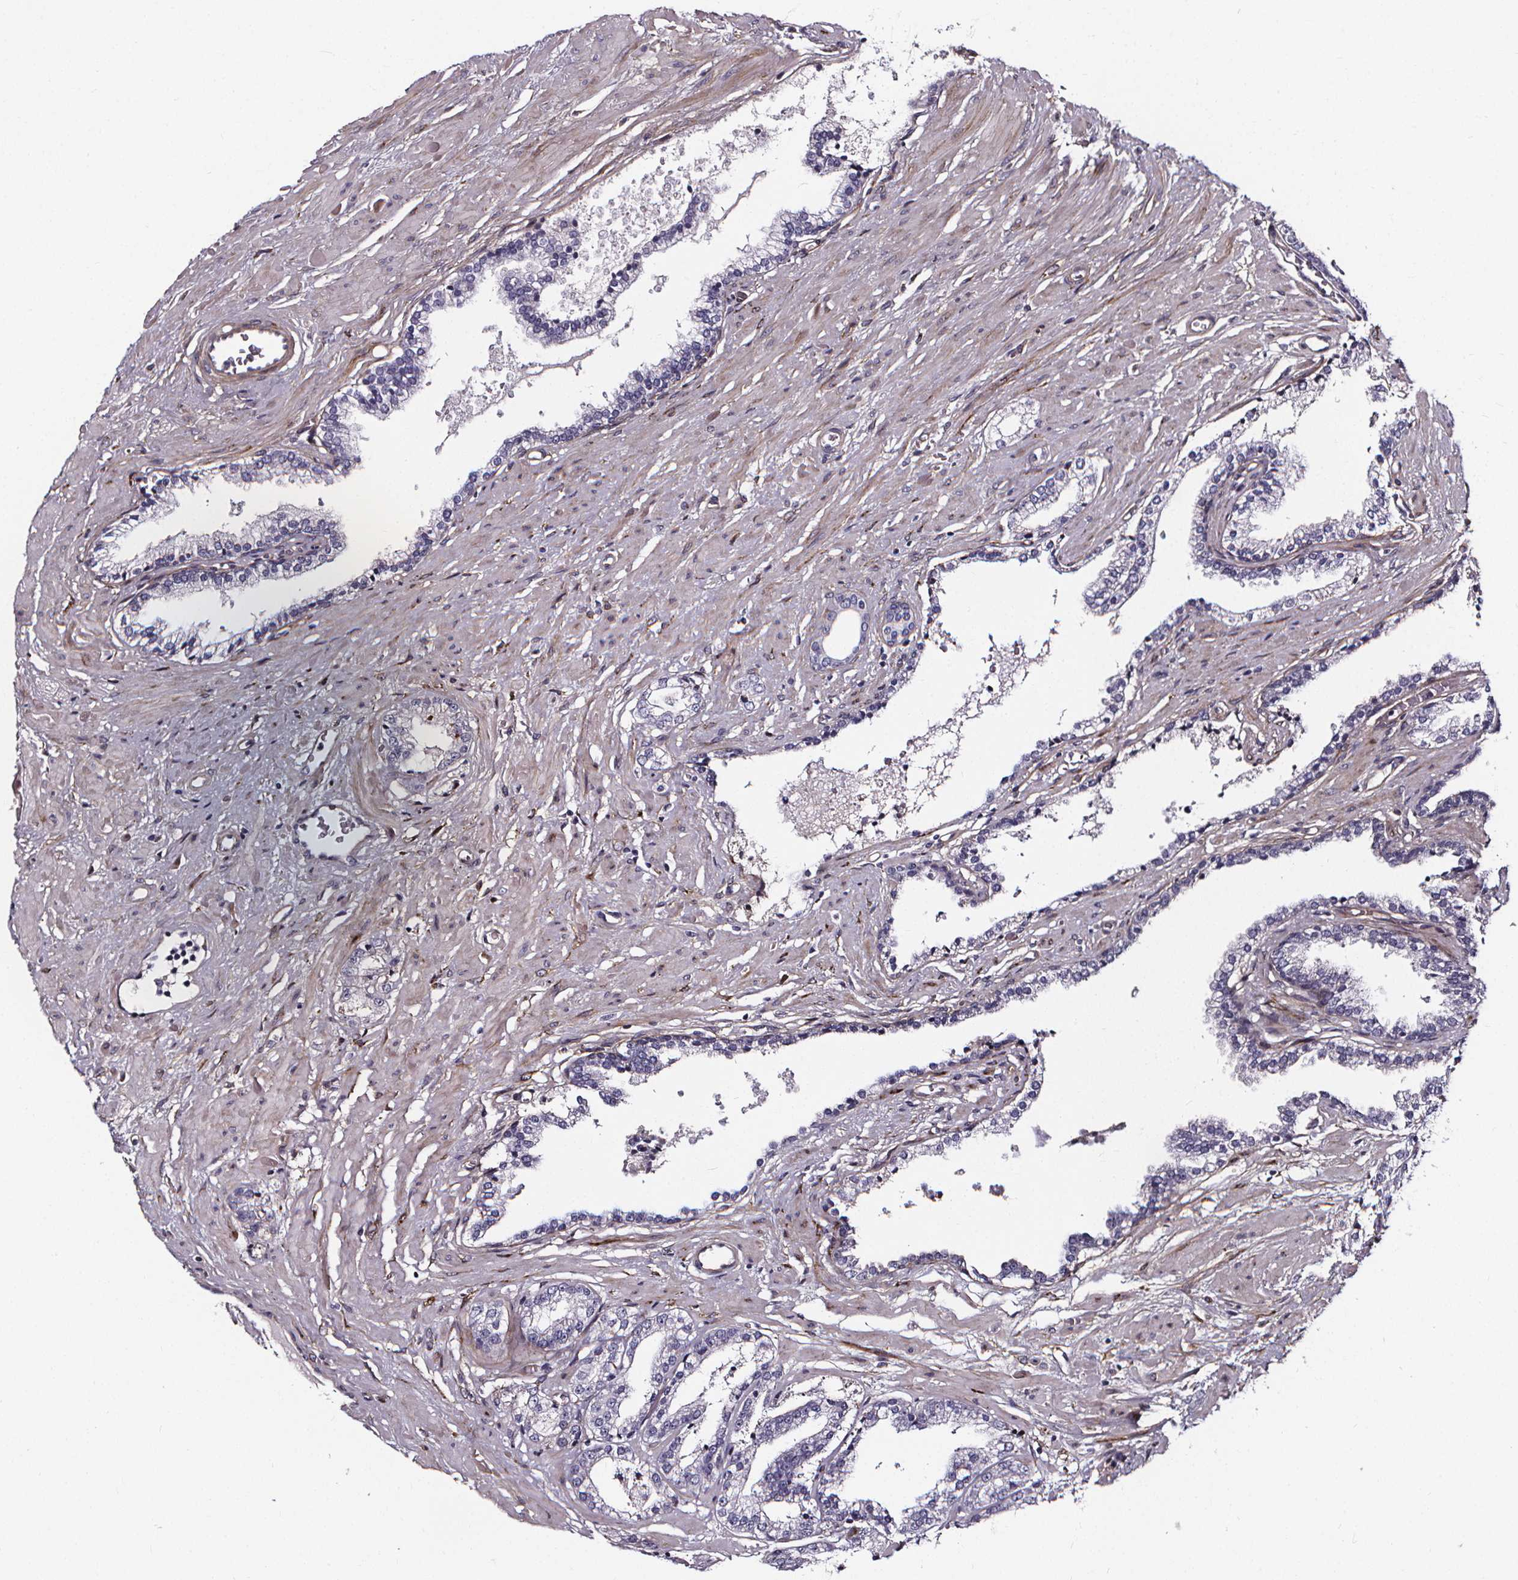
{"staining": {"intensity": "negative", "quantity": "none", "location": "none"}, "tissue": "prostate cancer", "cell_type": "Tumor cells", "image_type": "cancer", "snomed": [{"axis": "morphology", "description": "Adenocarcinoma, Low grade"}, {"axis": "topography", "description": "Prostate"}], "caption": "This is an IHC micrograph of human prostate cancer. There is no staining in tumor cells.", "gene": "AEBP1", "patient": {"sex": "male", "age": 60}}